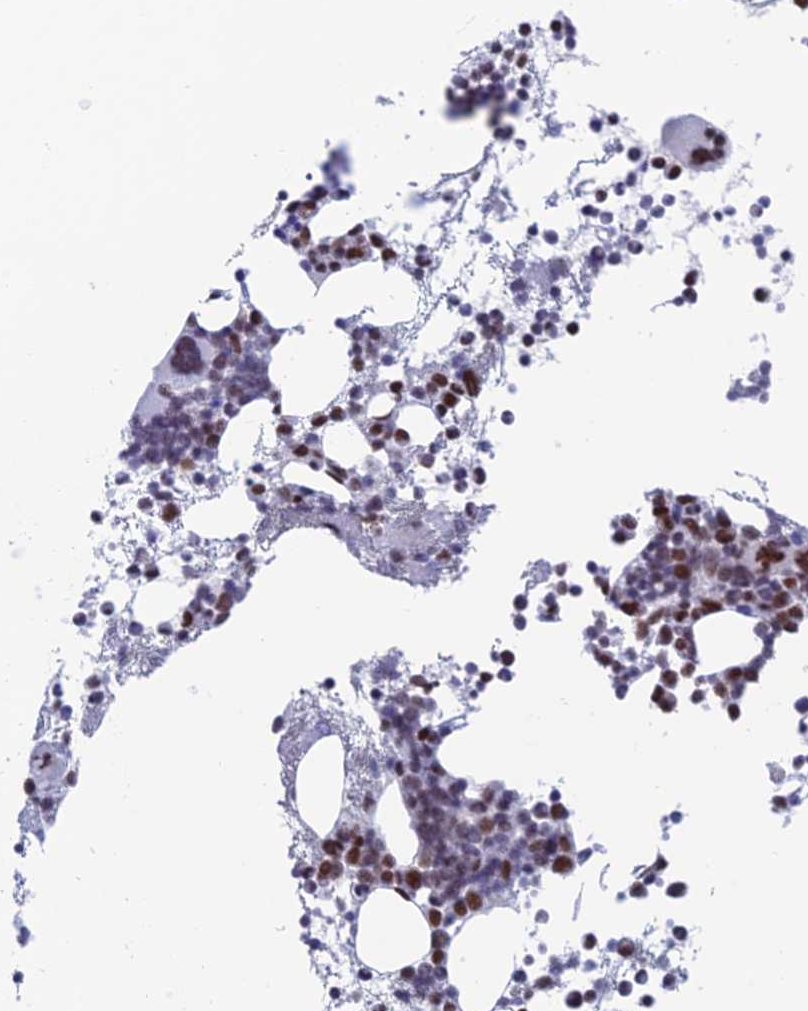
{"staining": {"intensity": "moderate", "quantity": "25%-75%", "location": "nuclear"}, "tissue": "bone marrow", "cell_type": "Hematopoietic cells", "image_type": "normal", "snomed": [{"axis": "morphology", "description": "Normal tissue, NOS"}, {"axis": "topography", "description": "Bone marrow"}], "caption": "Immunohistochemical staining of benign human bone marrow exhibits moderate nuclear protein positivity in about 25%-75% of hematopoietic cells. (brown staining indicates protein expression, while blue staining denotes nuclei).", "gene": "NABP2", "patient": {"sex": "female", "age": 57}}